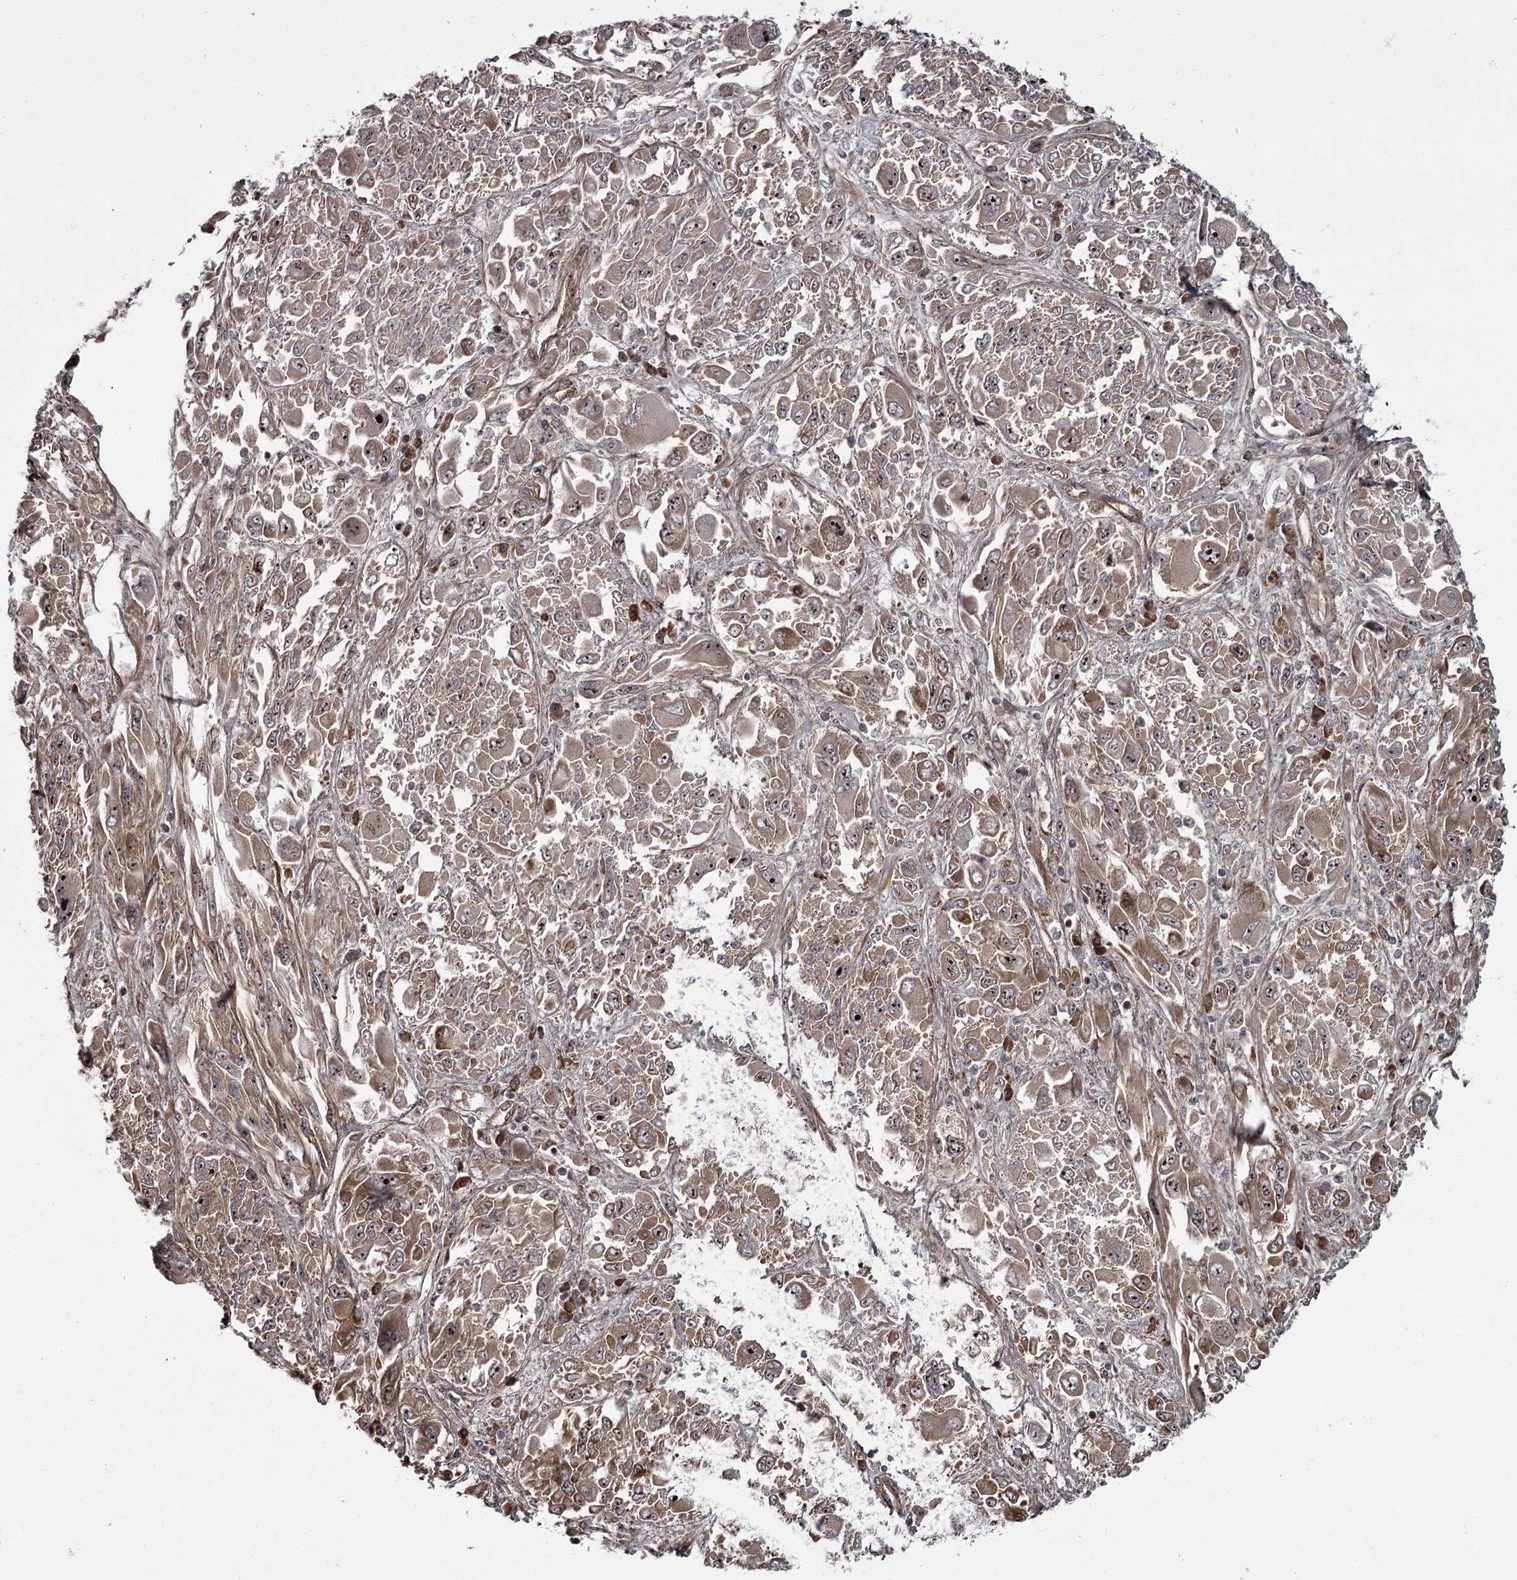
{"staining": {"intensity": "moderate", "quantity": "25%-75%", "location": "cytoplasmic/membranous,nuclear"}, "tissue": "melanoma", "cell_type": "Tumor cells", "image_type": "cancer", "snomed": [{"axis": "morphology", "description": "Malignant melanoma, NOS"}, {"axis": "topography", "description": "Skin"}], "caption": "Melanoma was stained to show a protein in brown. There is medium levels of moderate cytoplasmic/membranous and nuclear expression in approximately 25%-75% of tumor cells.", "gene": "THAP9", "patient": {"sex": "female", "age": 91}}